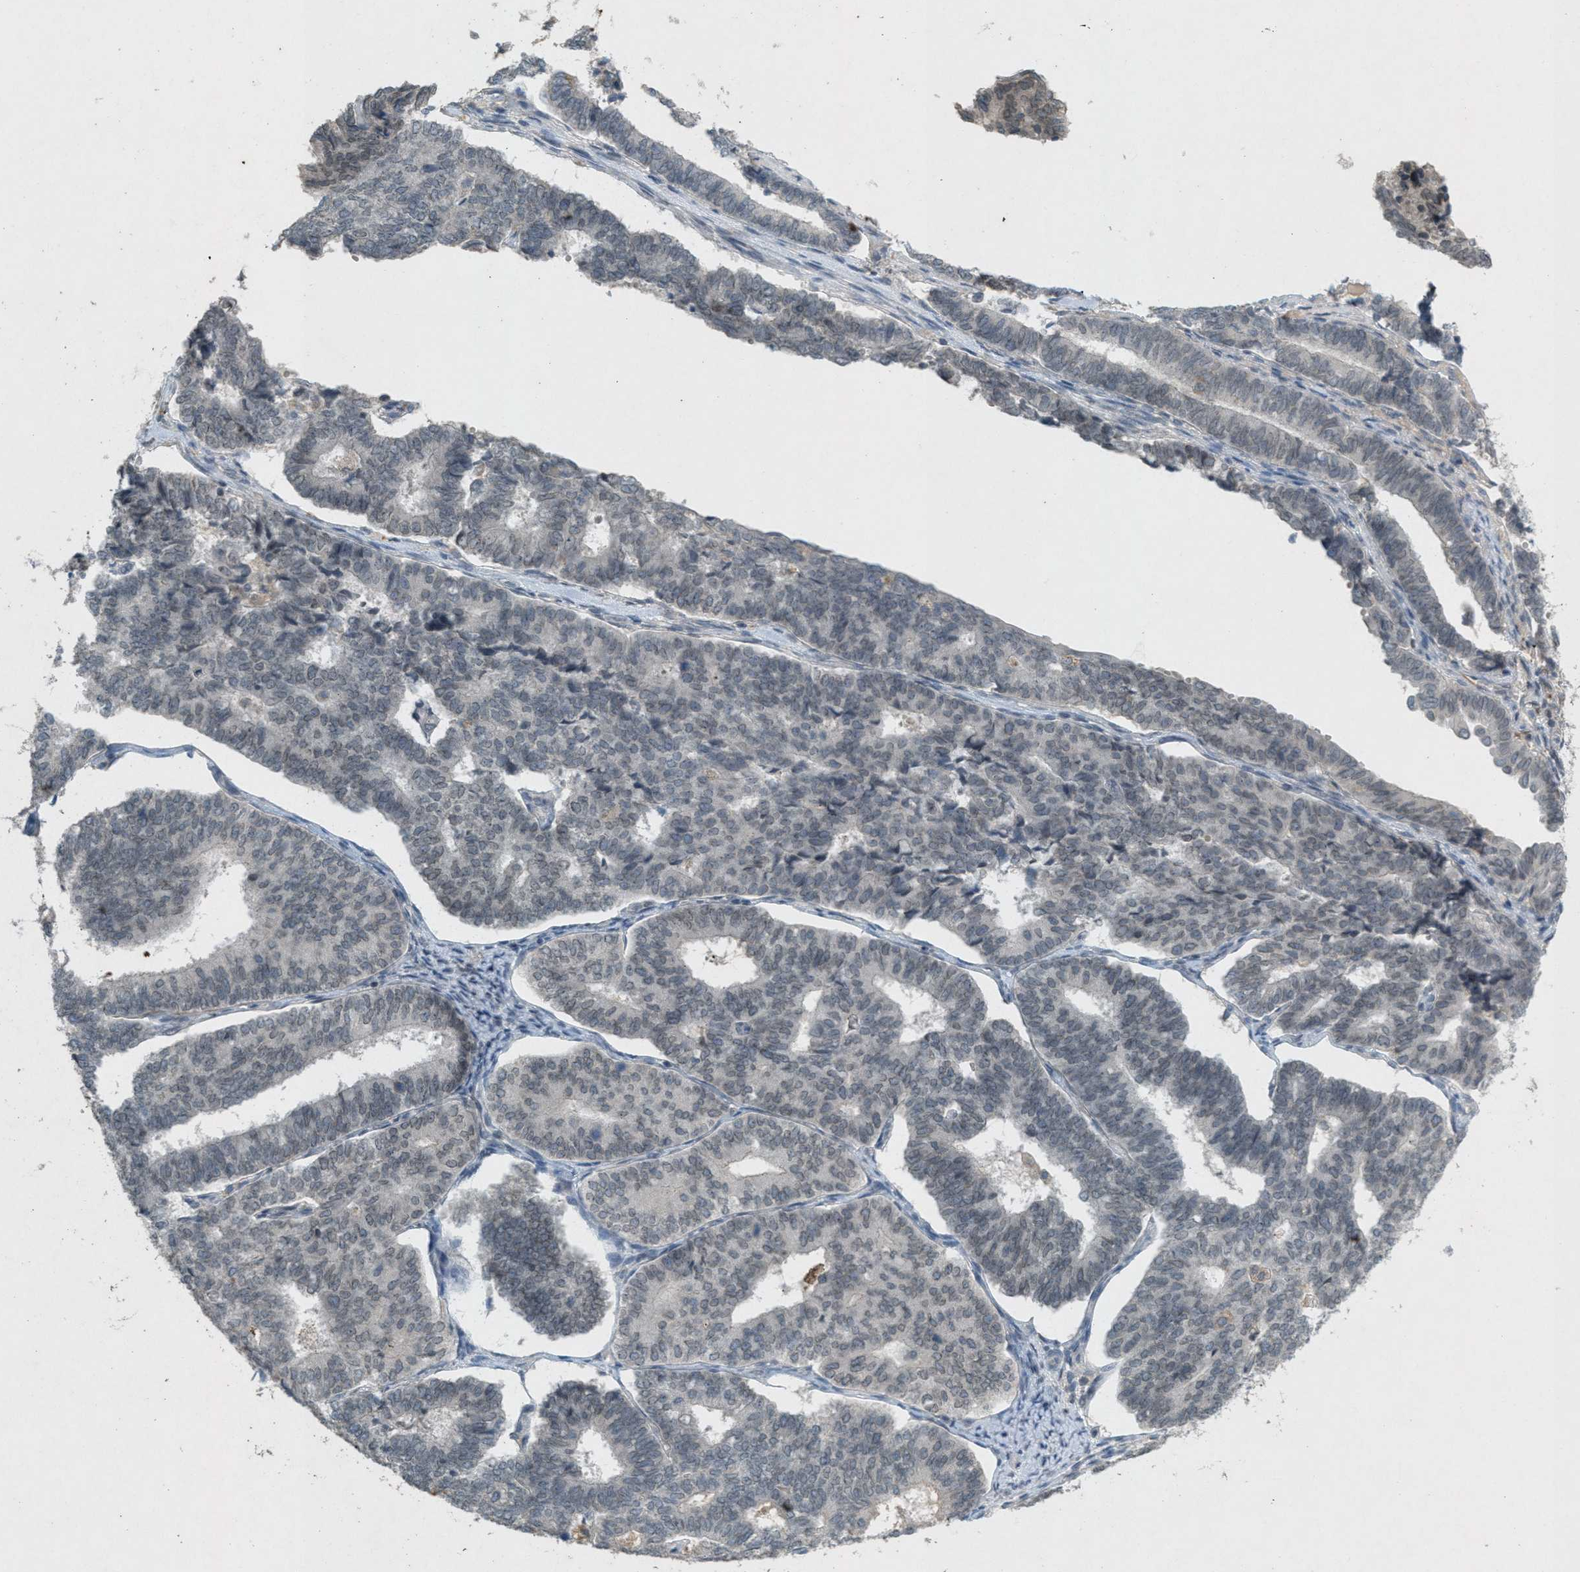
{"staining": {"intensity": "negative", "quantity": "none", "location": "none"}, "tissue": "endometrial cancer", "cell_type": "Tumor cells", "image_type": "cancer", "snomed": [{"axis": "morphology", "description": "Adenocarcinoma, NOS"}, {"axis": "topography", "description": "Endometrium"}], "caption": "Human endometrial cancer (adenocarcinoma) stained for a protein using immunohistochemistry (IHC) displays no positivity in tumor cells.", "gene": "ABHD6", "patient": {"sex": "female", "age": 70}}